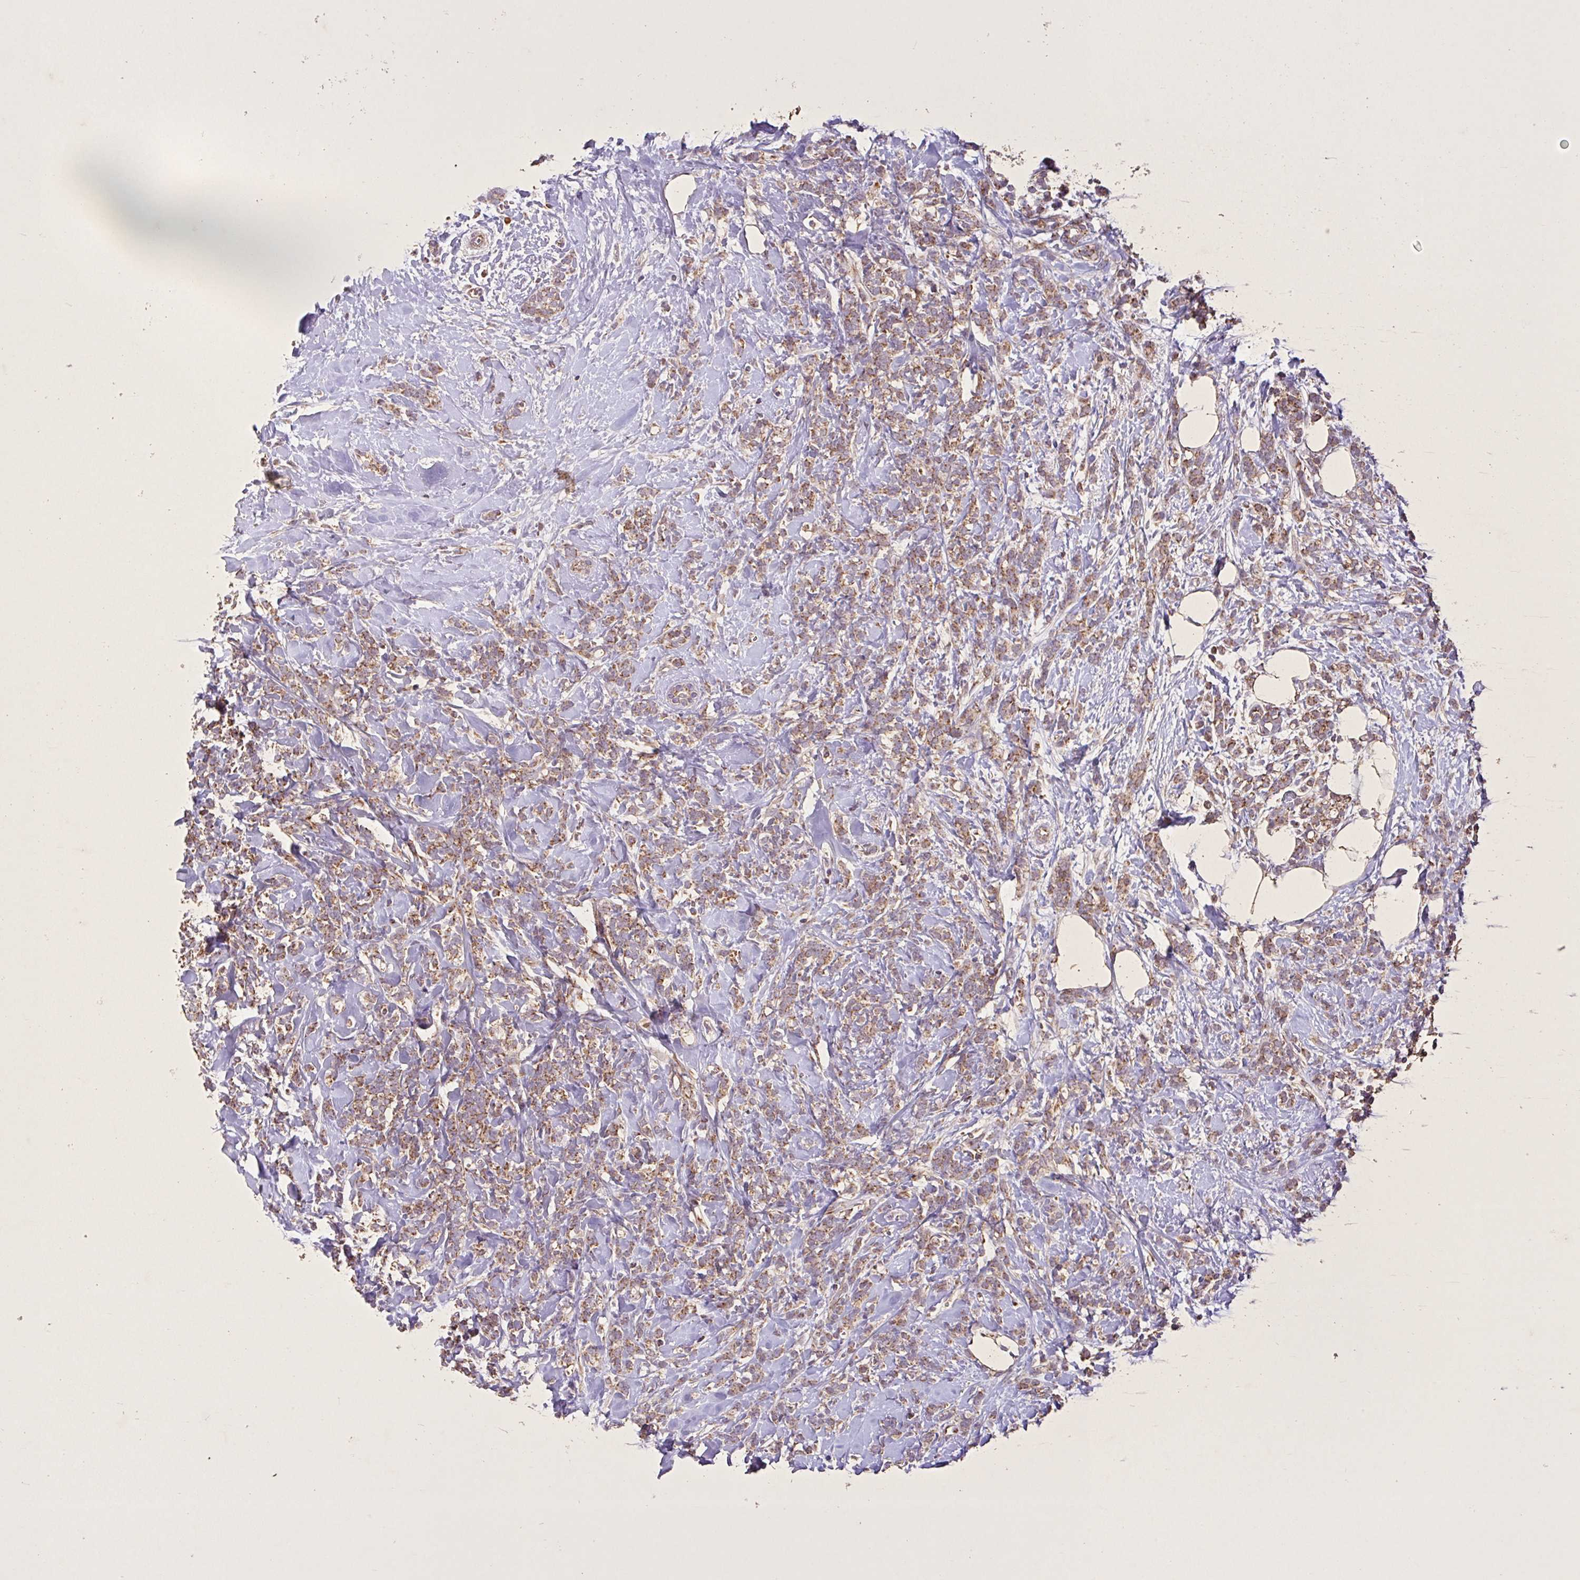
{"staining": {"intensity": "moderate", "quantity": ">75%", "location": "cytoplasmic/membranous"}, "tissue": "breast cancer", "cell_type": "Tumor cells", "image_type": "cancer", "snomed": [{"axis": "morphology", "description": "Lobular carcinoma"}, {"axis": "topography", "description": "Breast"}], "caption": "Immunohistochemistry (IHC) micrograph of human lobular carcinoma (breast) stained for a protein (brown), which displays medium levels of moderate cytoplasmic/membranous positivity in about >75% of tumor cells.", "gene": "AGK", "patient": {"sex": "female", "age": 59}}